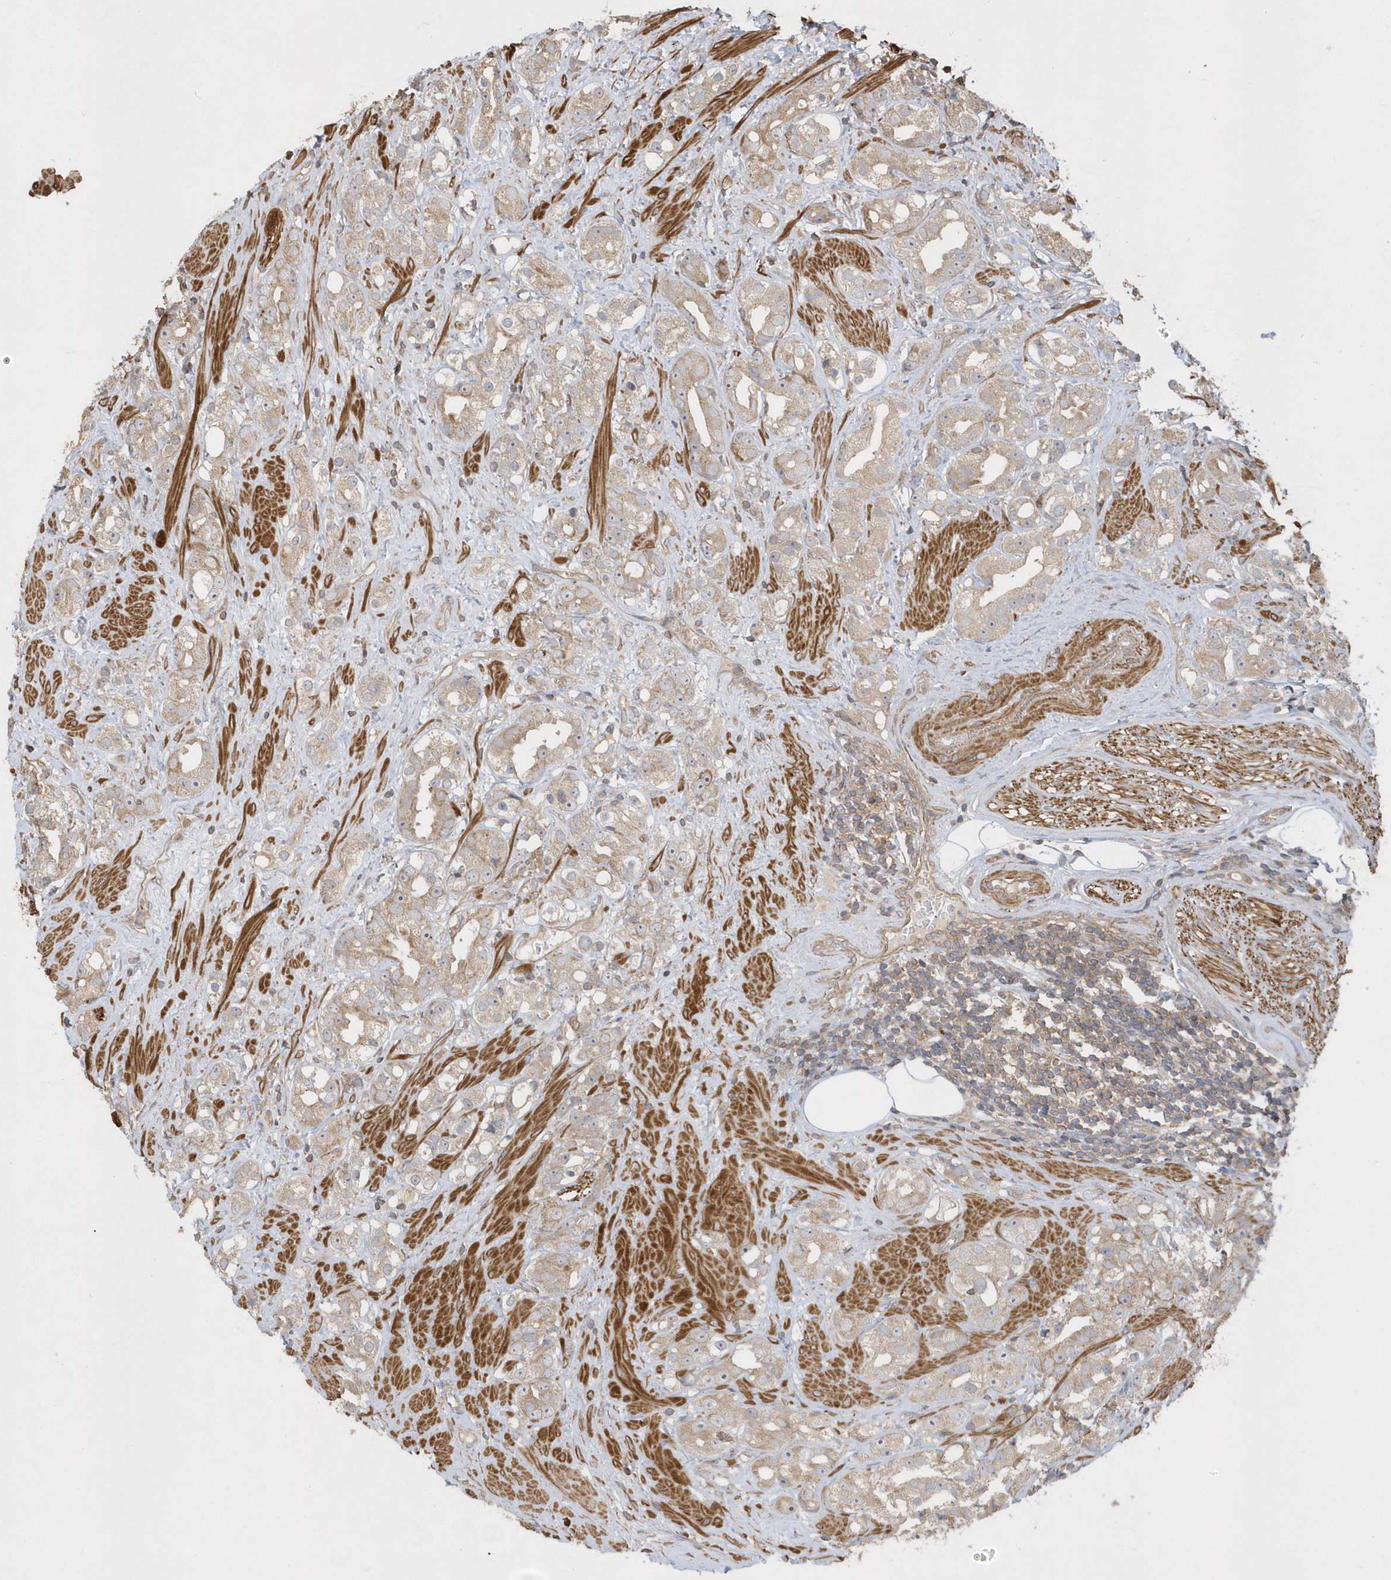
{"staining": {"intensity": "weak", "quantity": ">75%", "location": "cytoplasmic/membranous"}, "tissue": "prostate cancer", "cell_type": "Tumor cells", "image_type": "cancer", "snomed": [{"axis": "morphology", "description": "Adenocarcinoma, NOS"}, {"axis": "topography", "description": "Prostate"}], "caption": "A photomicrograph of human adenocarcinoma (prostate) stained for a protein displays weak cytoplasmic/membranous brown staining in tumor cells.", "gene": "SENP8", "patient": {"sex": "male", "age": 79}}